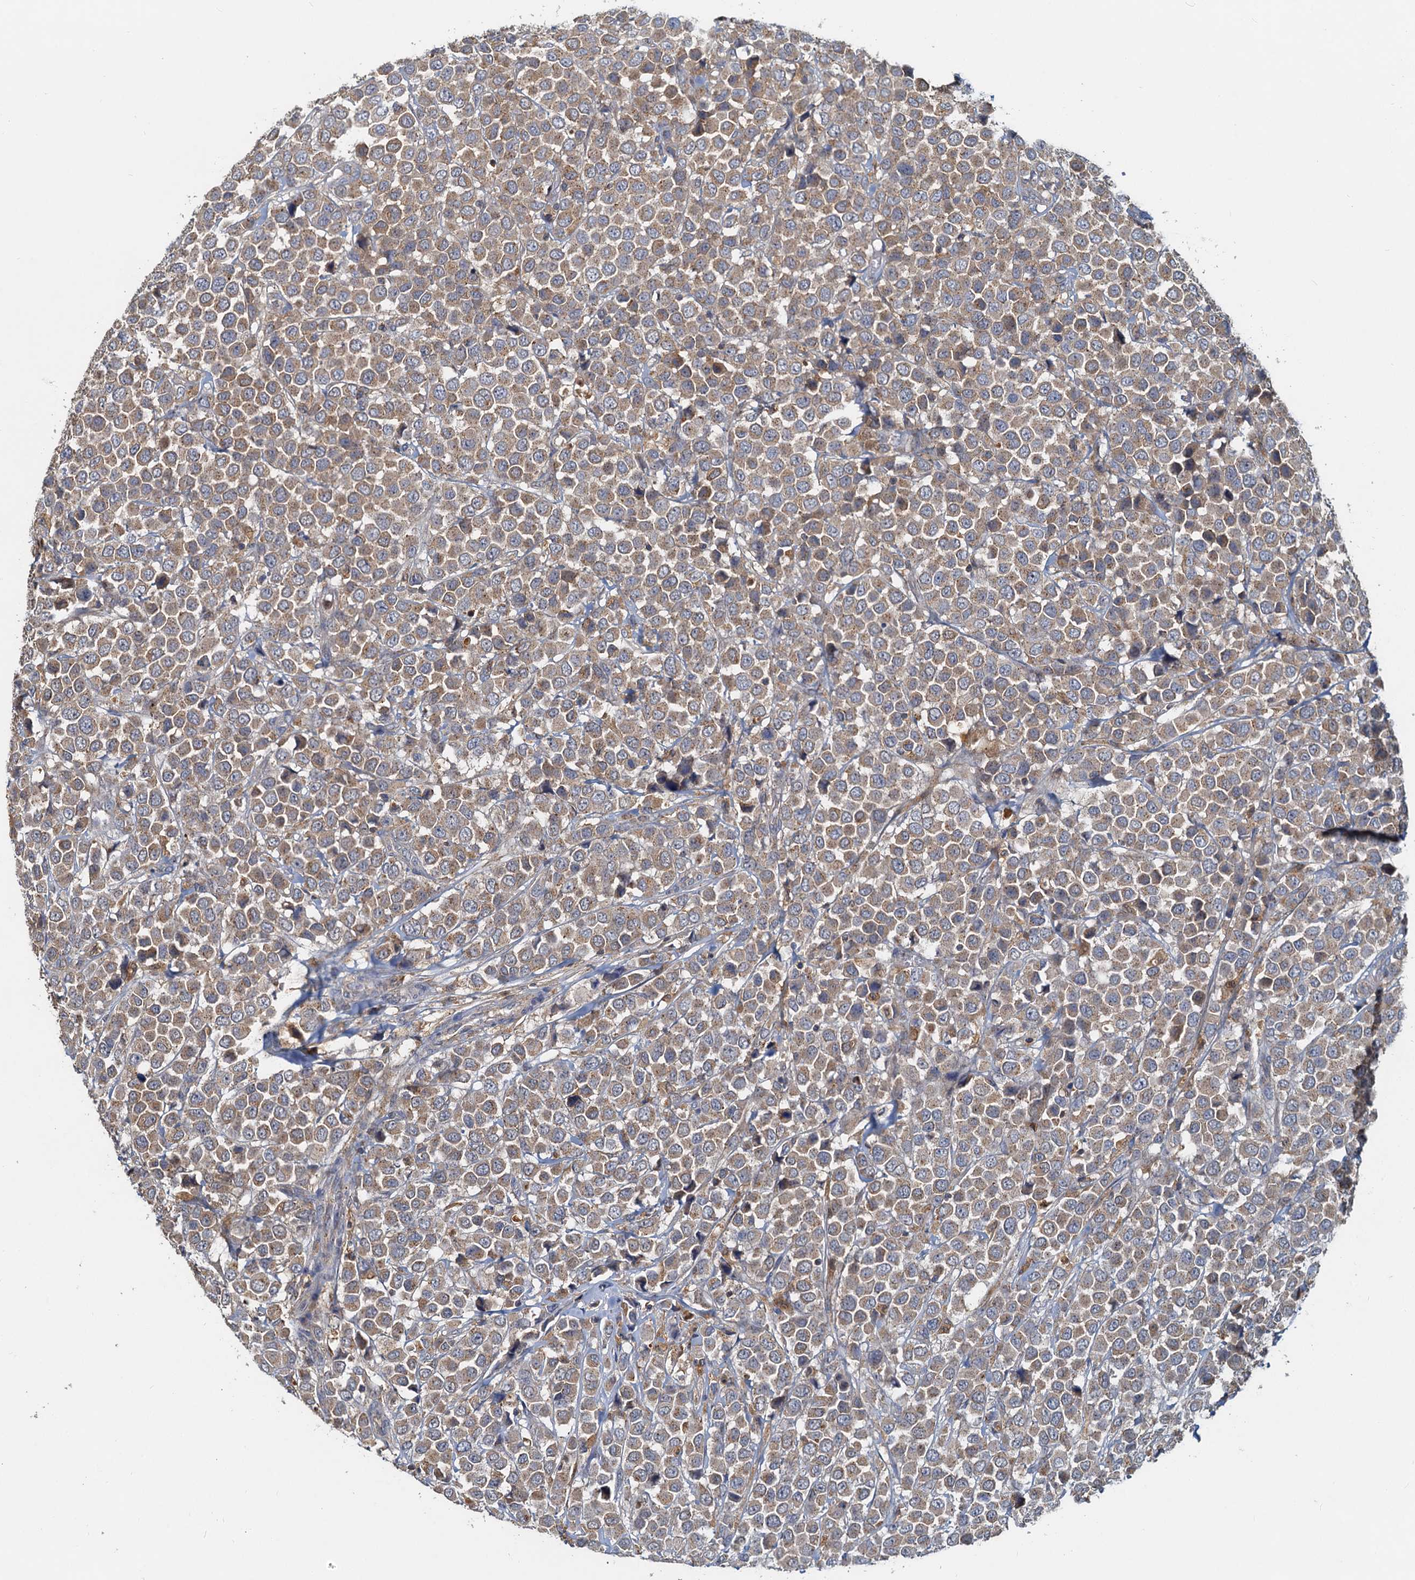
{"staining": {"intensity": "moderate", "quantity": ">75%", "location": "cytoplasmic/membranous"}, "tissue": "breast cancer", "cell_type": "Tumor cells", "image_type": "cancer", "snomed": [{"axis": "morphology", "description": "Duct carcinoma"}, {"axis": "topography", "description": "Breast"}], "caption": "Protein expression analysis of breast cancer displays moderate cytoplasmic/membranous positivity in about >75% of tumor cells.", "gene": "TOLLIP", "patient": {"sex": "female", "age": 61}}